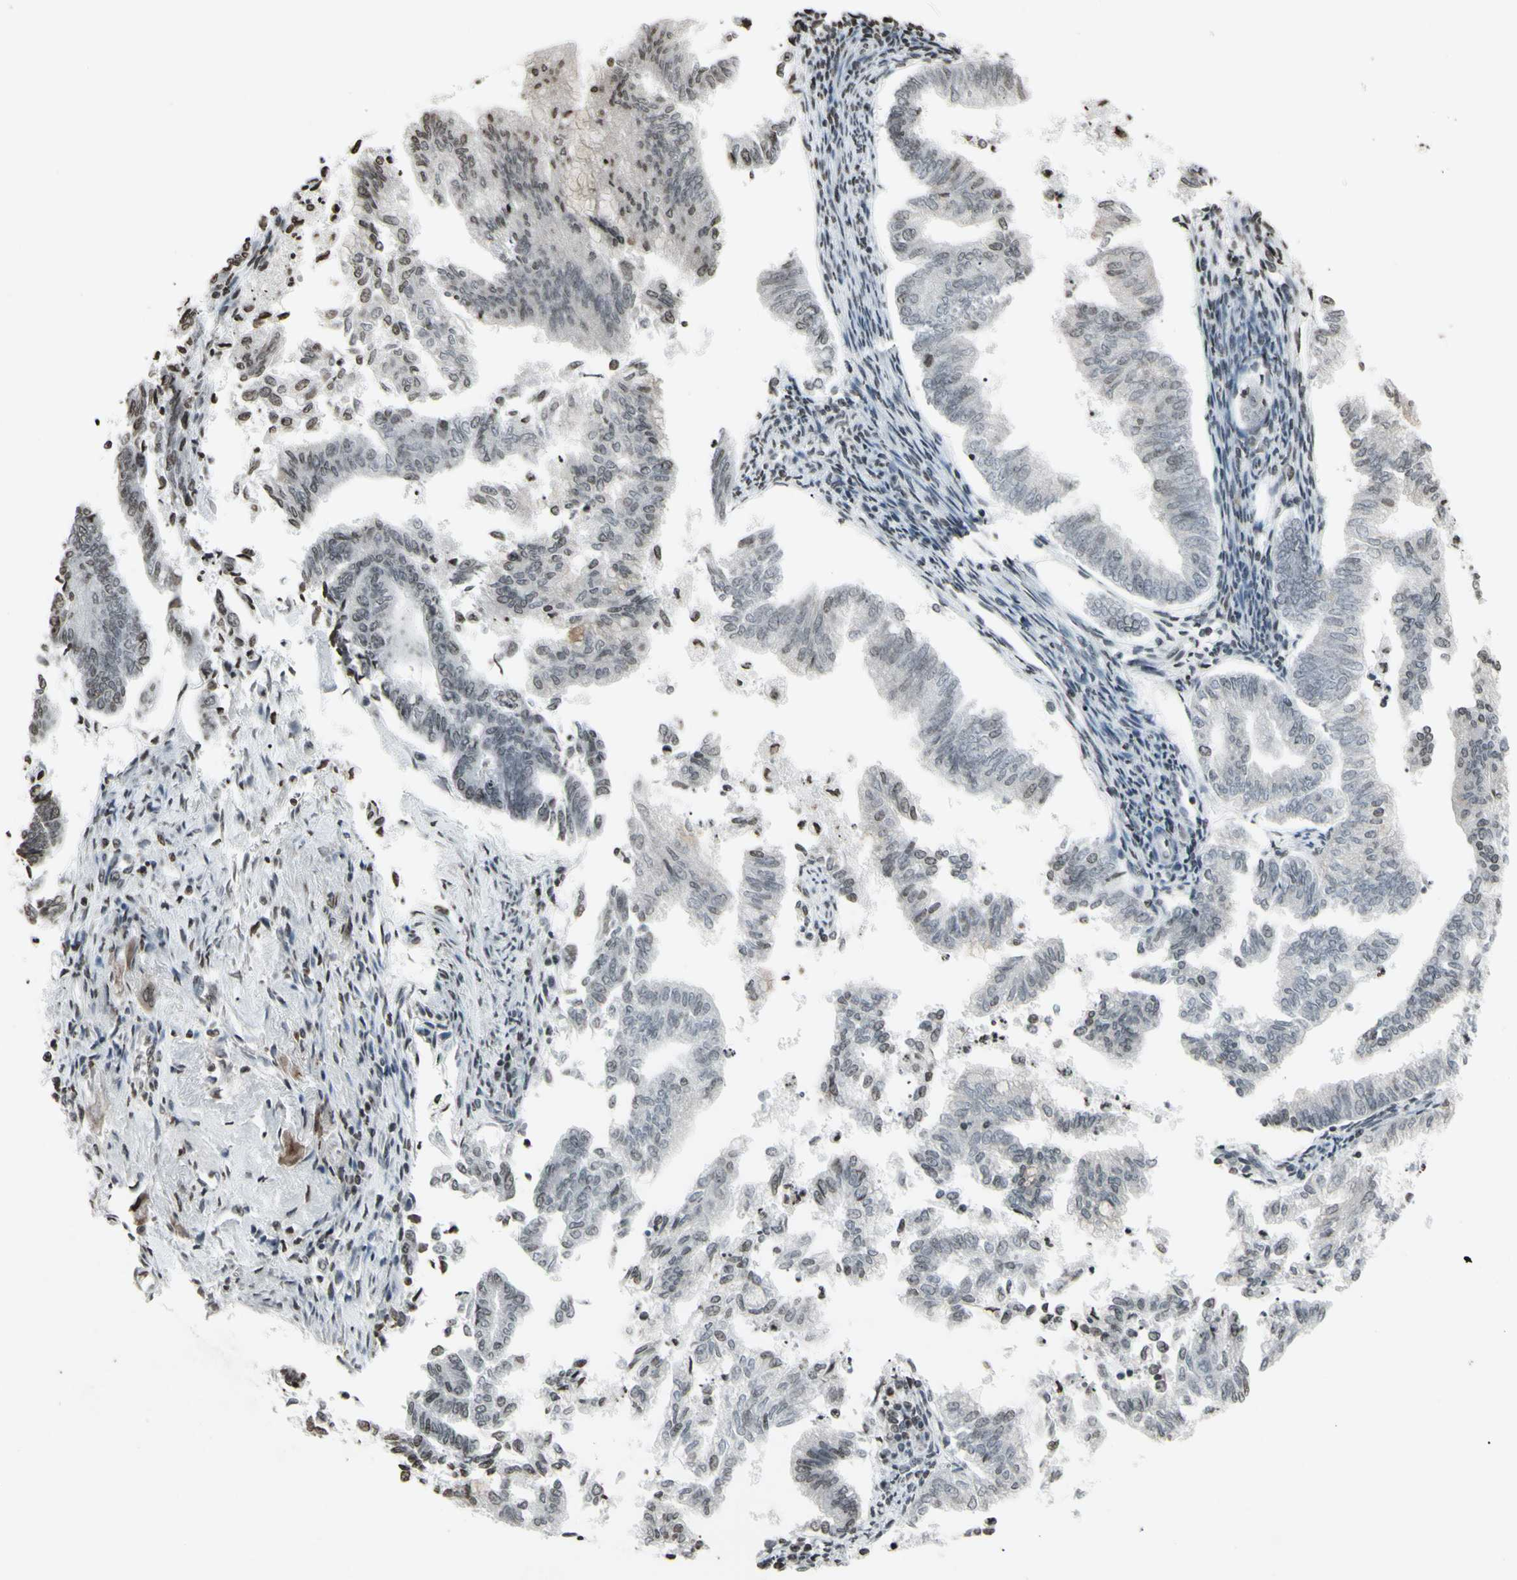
{"staining": {"intensity": "negative", "quantity": "none", "location": "none"}, "tissue": "endometrial cancer", "cell_type": "Tumor cells", "image_type": "cancer", "snomed": [{"axis": "morphology", "description": "Necrosis, NOS"}, {"axis": "morphology", "description": "Adenocarcinoma, NOS"}, {"axis": "topography", "description": "Endometrium"}], "caption": "DAB immunohistochemical staining of endometrial adenocarcinoma demonstrates no significant positivity in tumor cells.", "gene": "CD79B", "patient": {"sex": "female", "age": 79}}